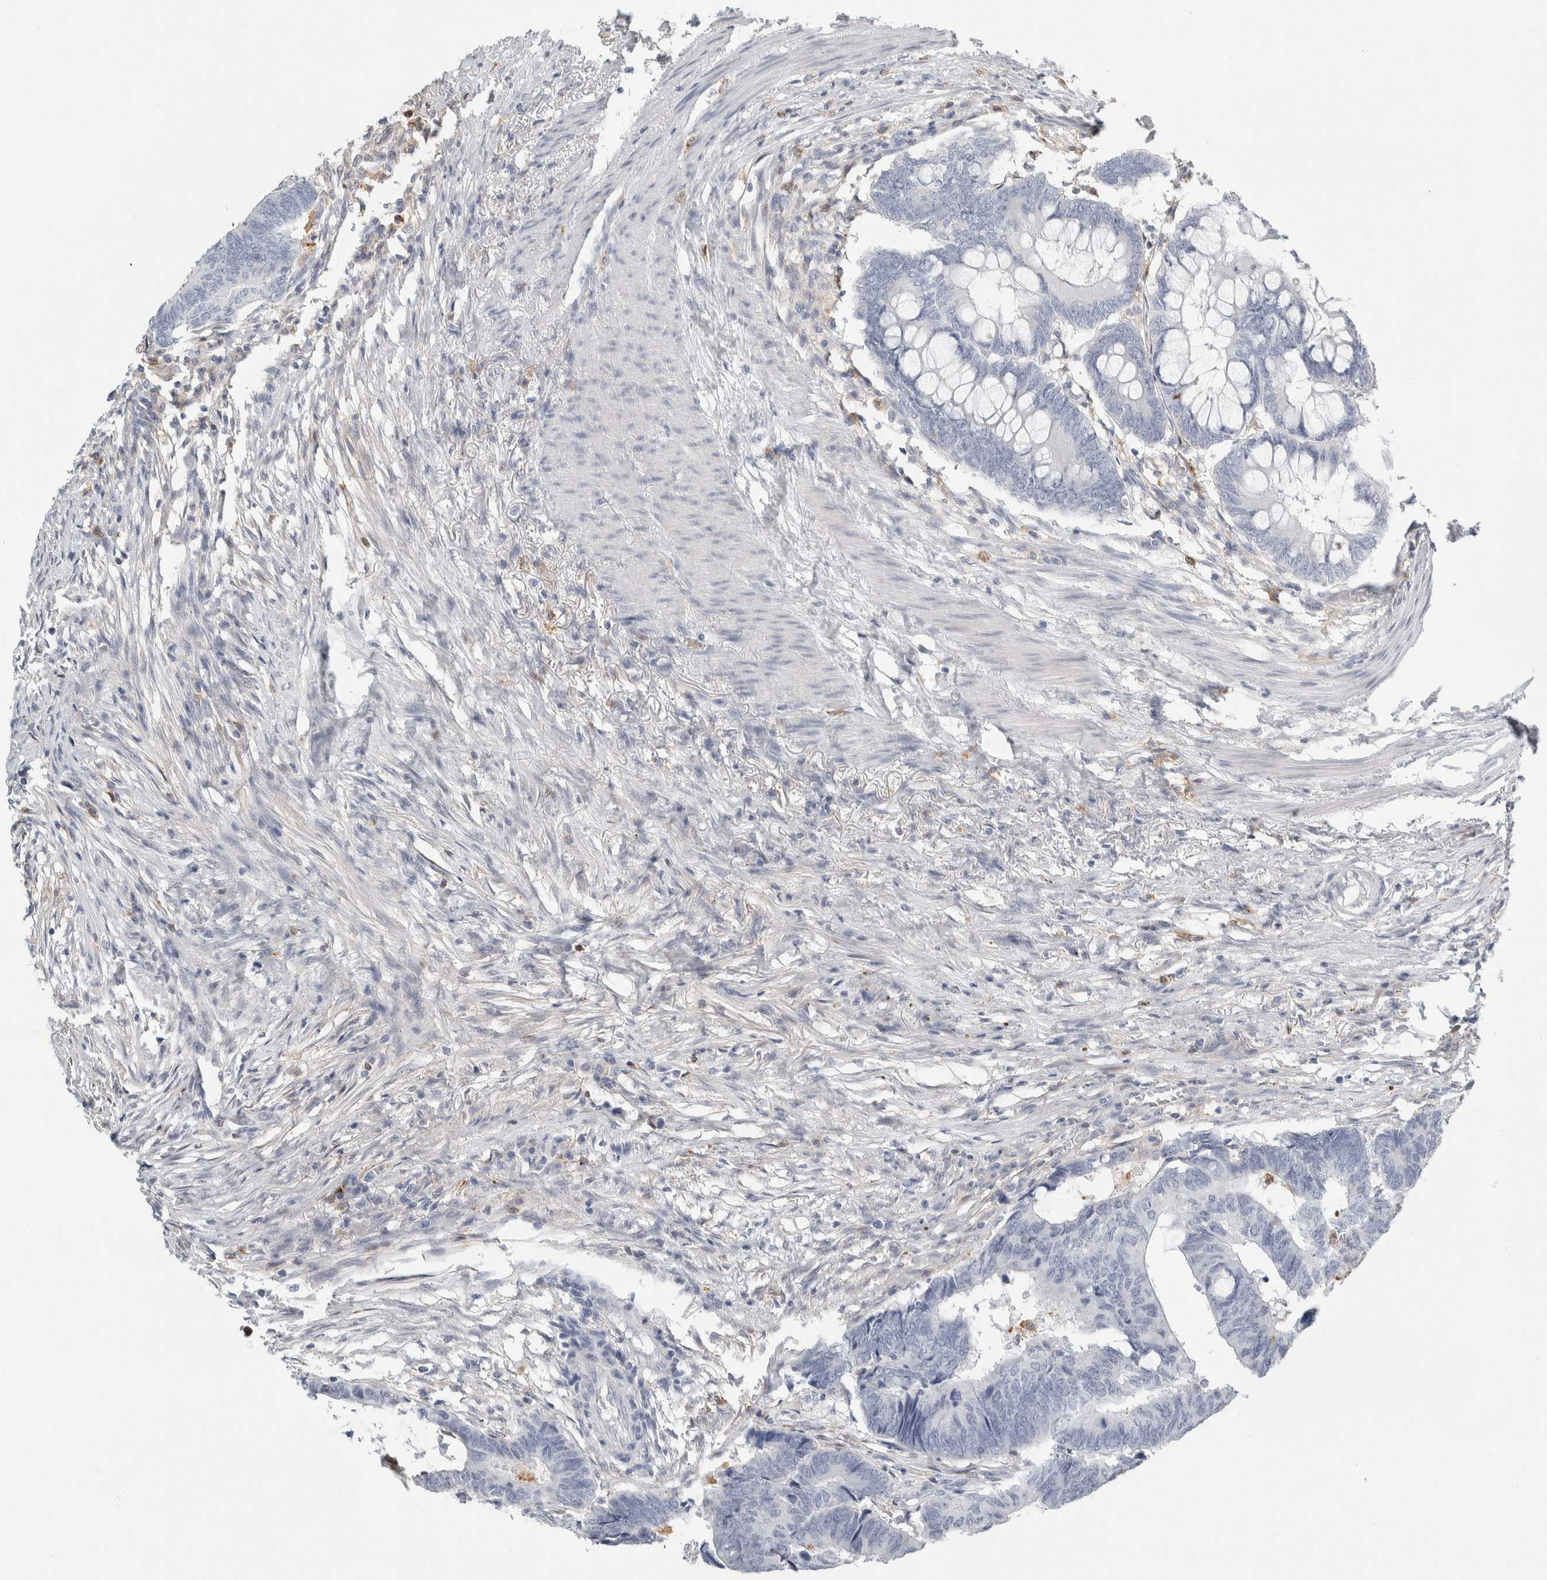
{"staining": {"intensity": "negative", "quantity": "none", "location": "none"}, "tissue": "colorectal cancer", "cell_type": "Tumor cells", "image_type": "cancer", "snomed": [{"axis": "morphology", "description": "Normal tissue, NOS"}, {"axis": "morphology", "description": "Adenocarcinoma, NOS"}, {"axis": "topography", "description": "Rectum"}, {"axis": "topography", "description": "Peripheral nerve tissue"}], "caption": "This is an immunohistochemistry (IHC) image of human adenocarcinoma (colorectal). There is no positivity in tumor cells.", "gene": "P2RY2", "patient": {"sex": "male", "age": 92}}